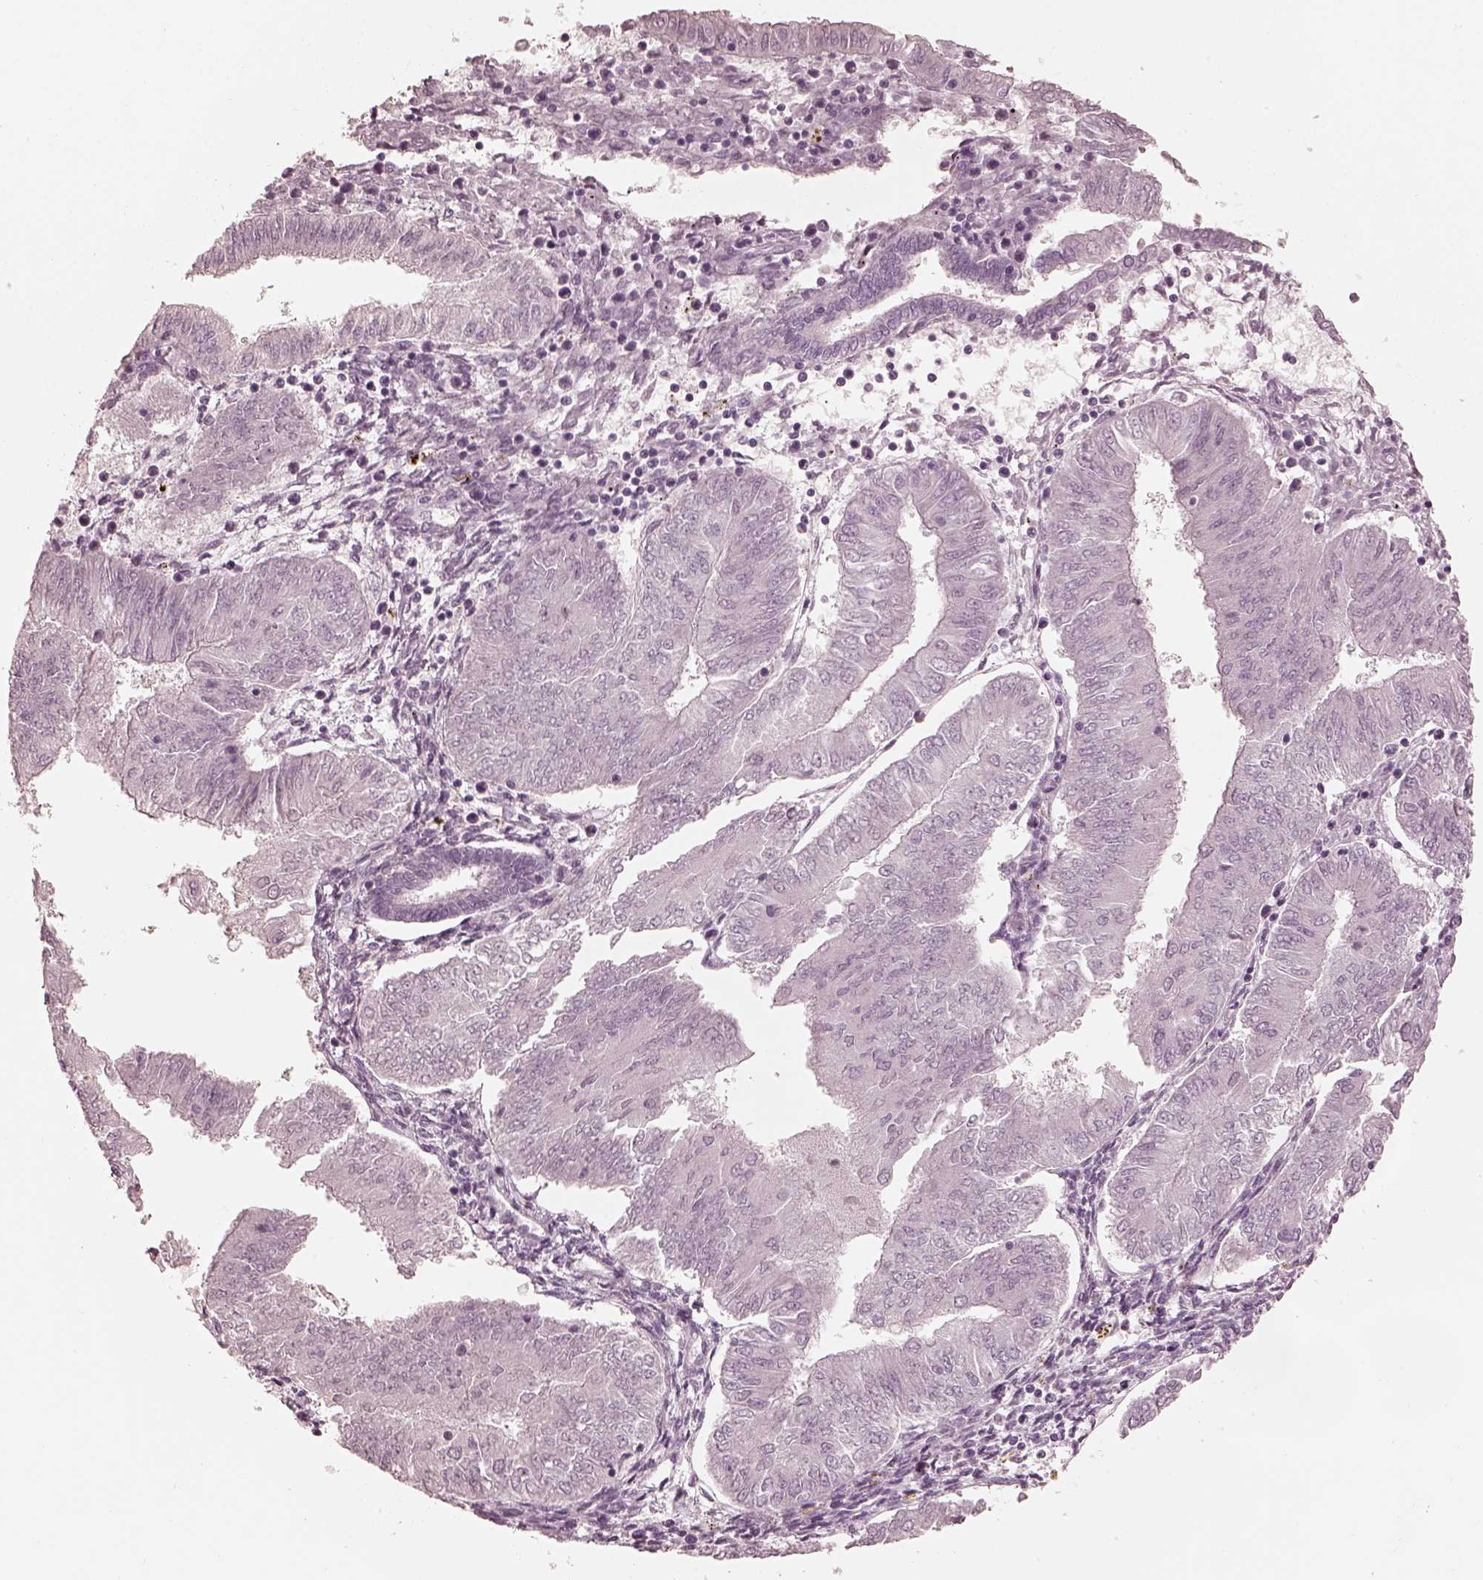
{"staining": {"intensity": "negative", "quantity": "none", "location": "none"}, "tissue": "endometrial cancer", "cell_type": "Tumor cells", "image_type": "cancer", "snomed": [{"axis": "morphology", "description": "Adenocarcinoma, NOS"}, {"axis": "topography", "description": "Endometrium"}], "caption": "DAB immunohistochemical staining of human endometrial cancer shows no significant expression in tumor cells.", "gene": "PRKACG", "patient": {"sex": "female", "age": 53}}